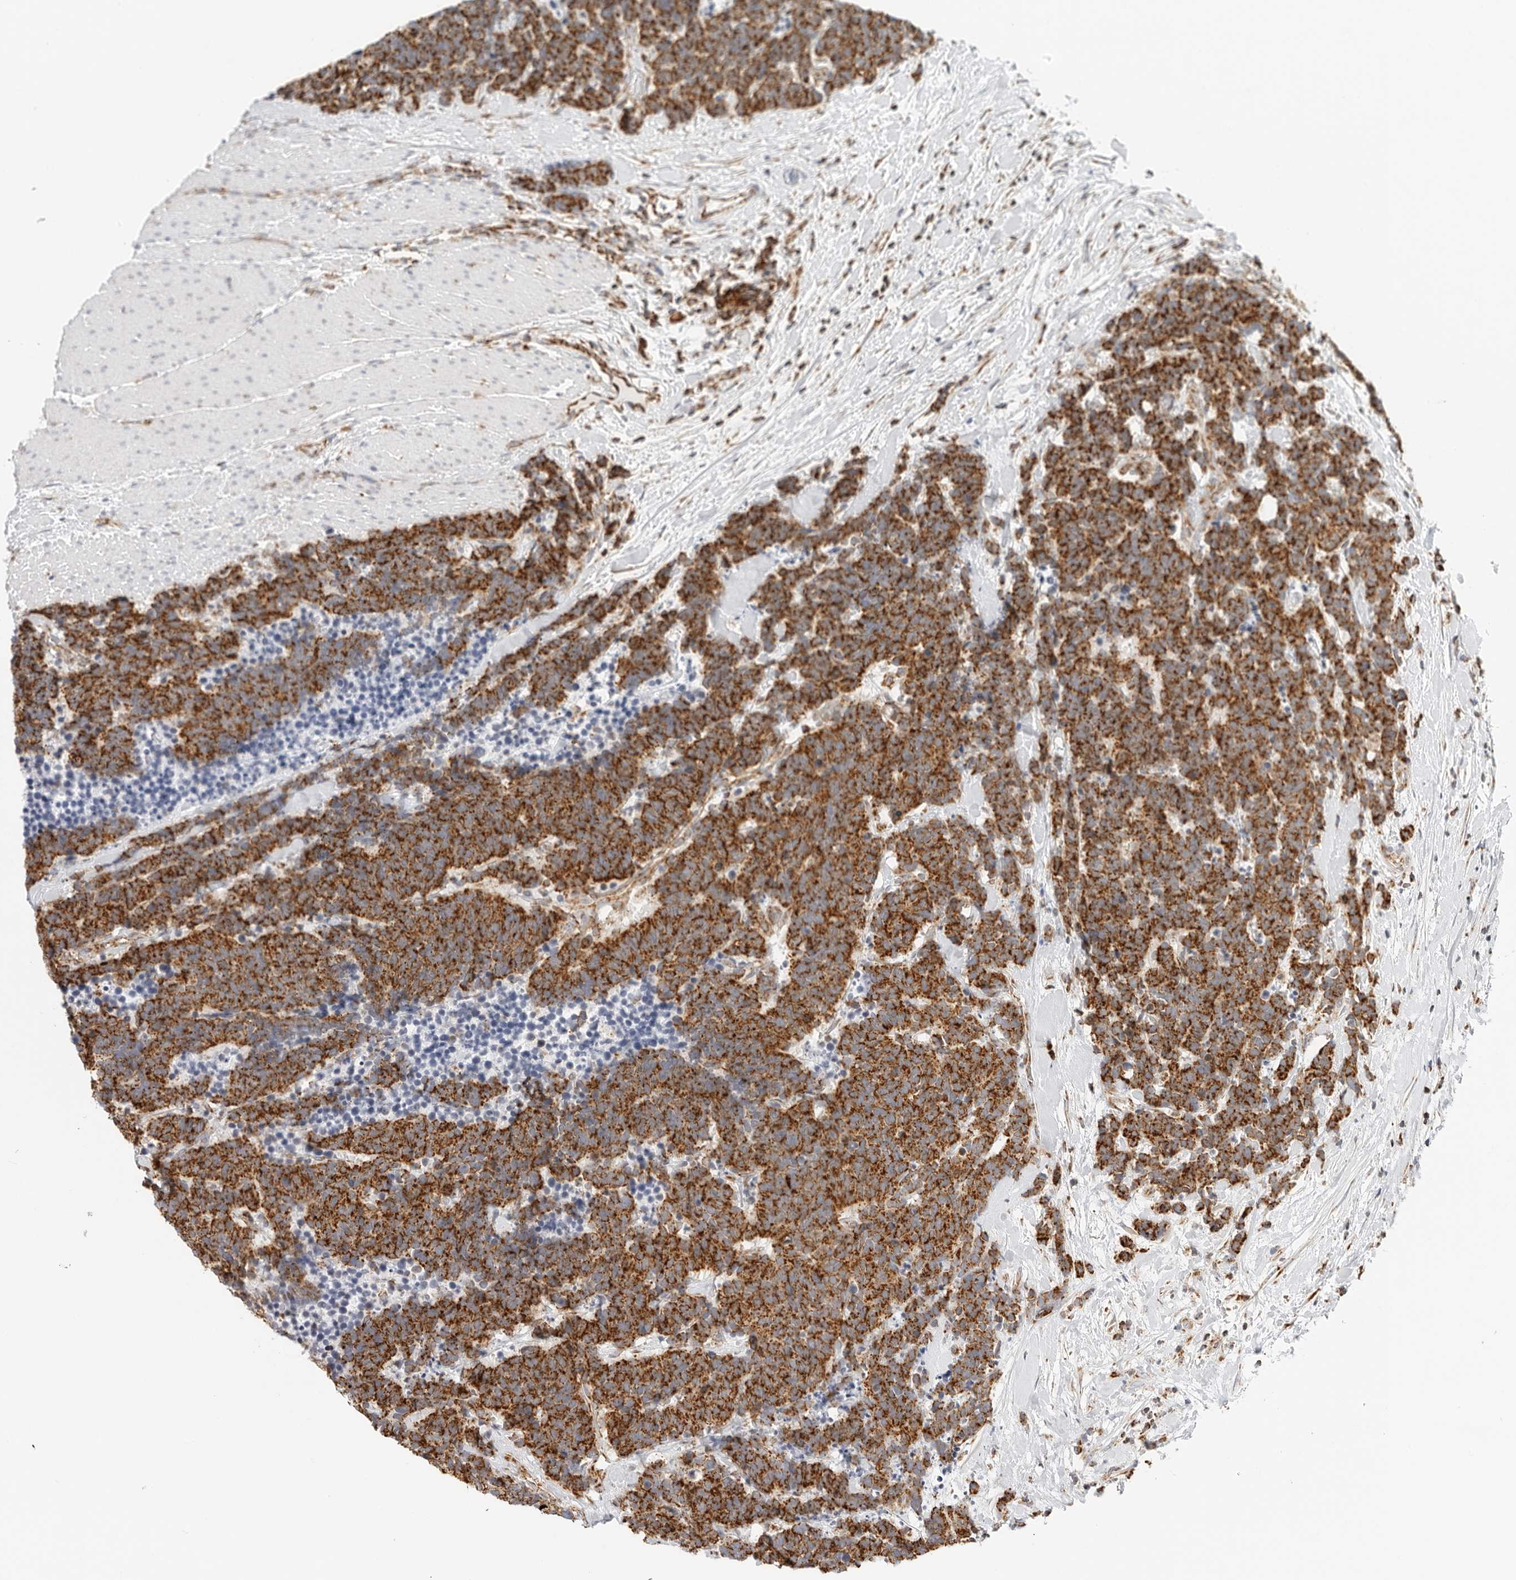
{"staining": {"intensity": "strong", "quantity": ">75%", "location": "cytoplasmic/membranous"}, "tissue": "carcinoid", "cell_type": "Tumor cells", "image_type": "cancer", "snomed": [{"axis": "morphology", "description": "Carcinoma, NOS"}, {"axis": "morphology", "description": "Carcinoid, malignant, NOS"}, {"axis": "topography", "description": "Urinary bladder"}], "caption": "A brown stain shows strong cytoplasmic/membranous expression of a protein in human carcinoid tumor cells.", "gene": "RC3H1", "patient": {"sex": "male", "age": 57}}